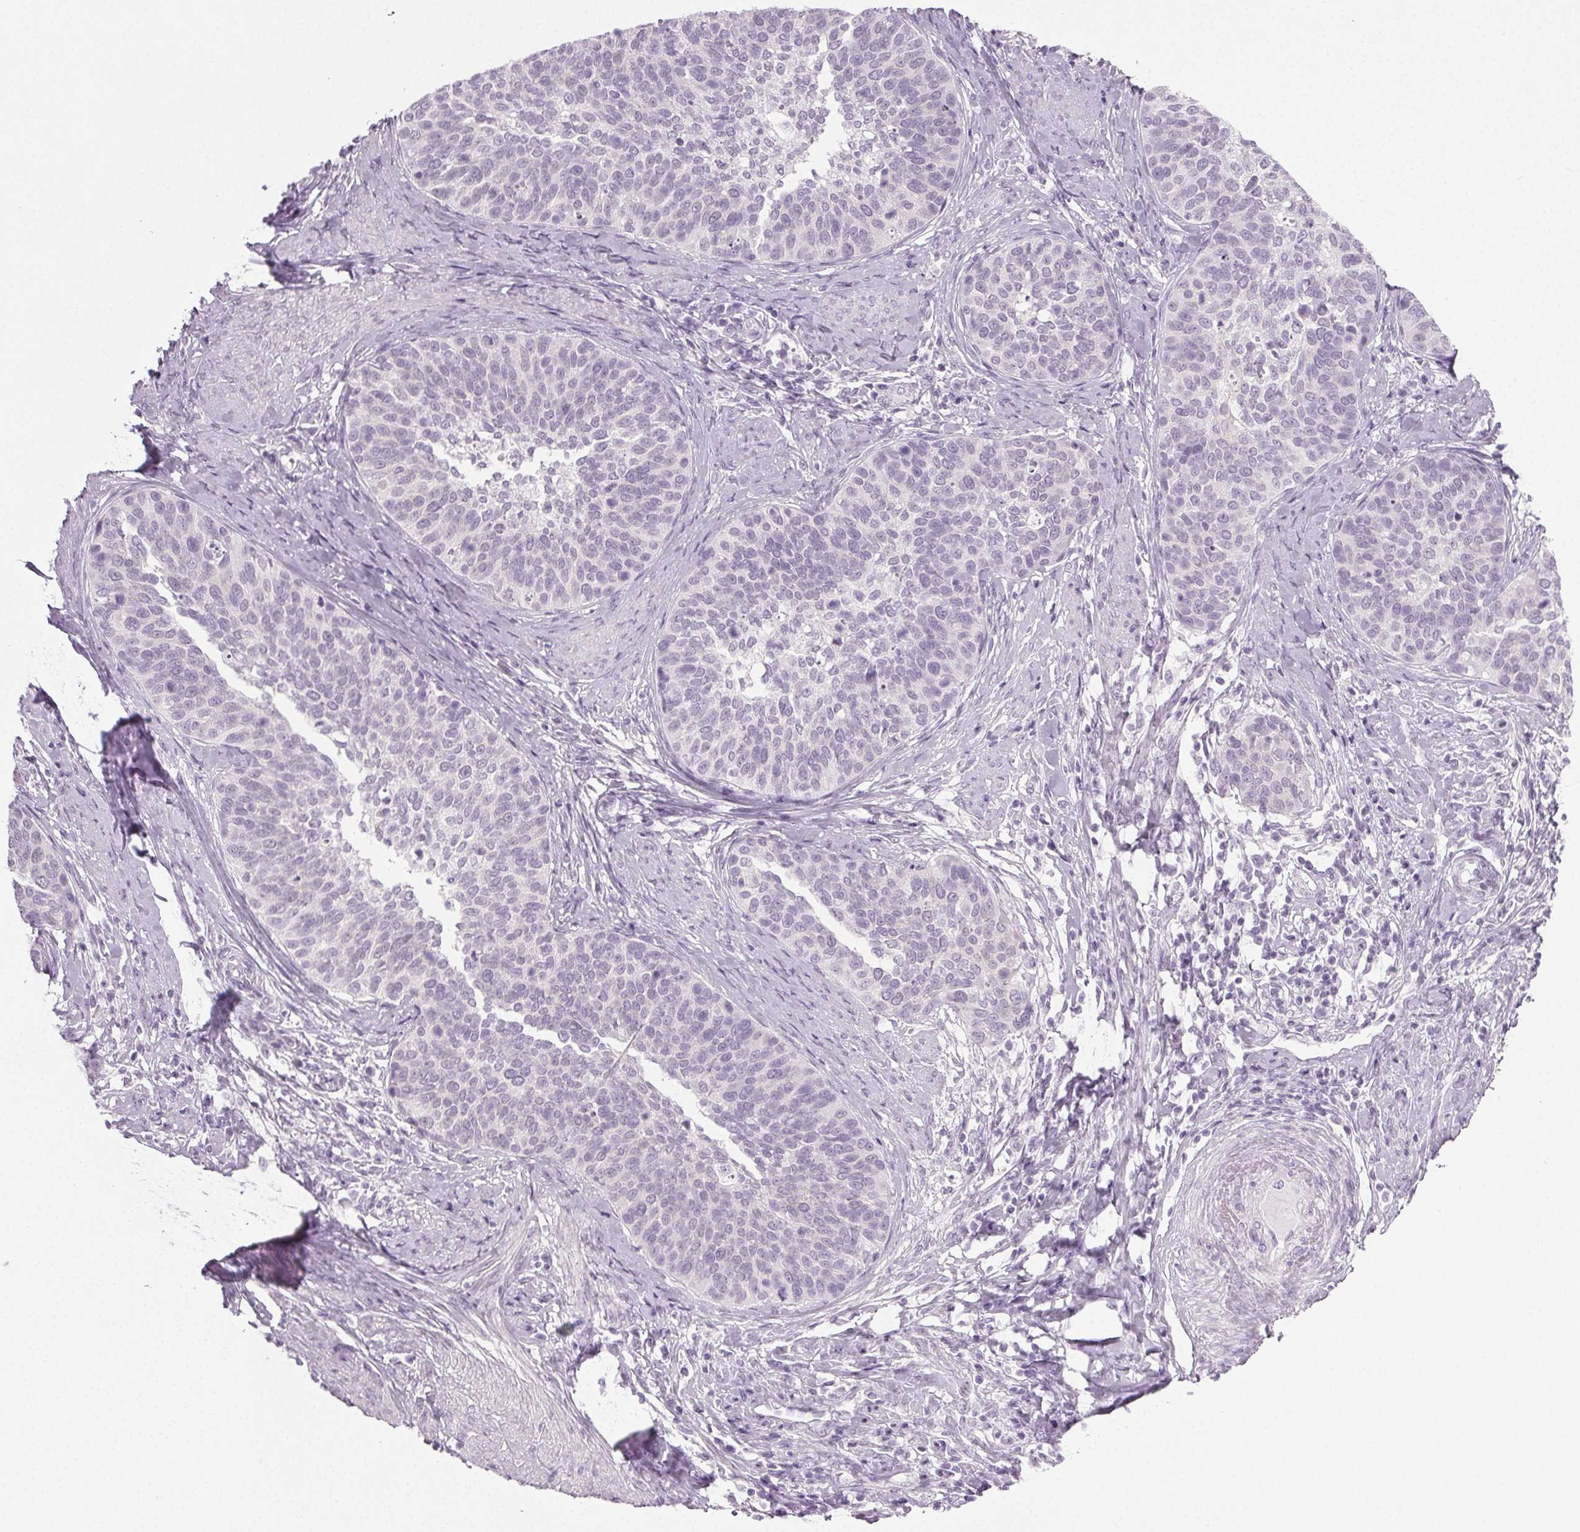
{"staining": {"intensity": "negative", "quantity": "none", "location": "none"}, "tissue": "cervical cancer", "cell_type": "Tumor cells", "image_type": "cancer", "snomed": [{"axis": "morphology", "description": "Squamous cell carcinoma, NOS"}, {"axis": "topography", "description": "Cervix"}], "caption": "High power microscopy photomicrograph of an immunohistochemistry image of cervical cancer, revealing no significant expression in tumor cells.", "gene": "IGF2BP1", "patient": {"sex": "female", "age": 69}}